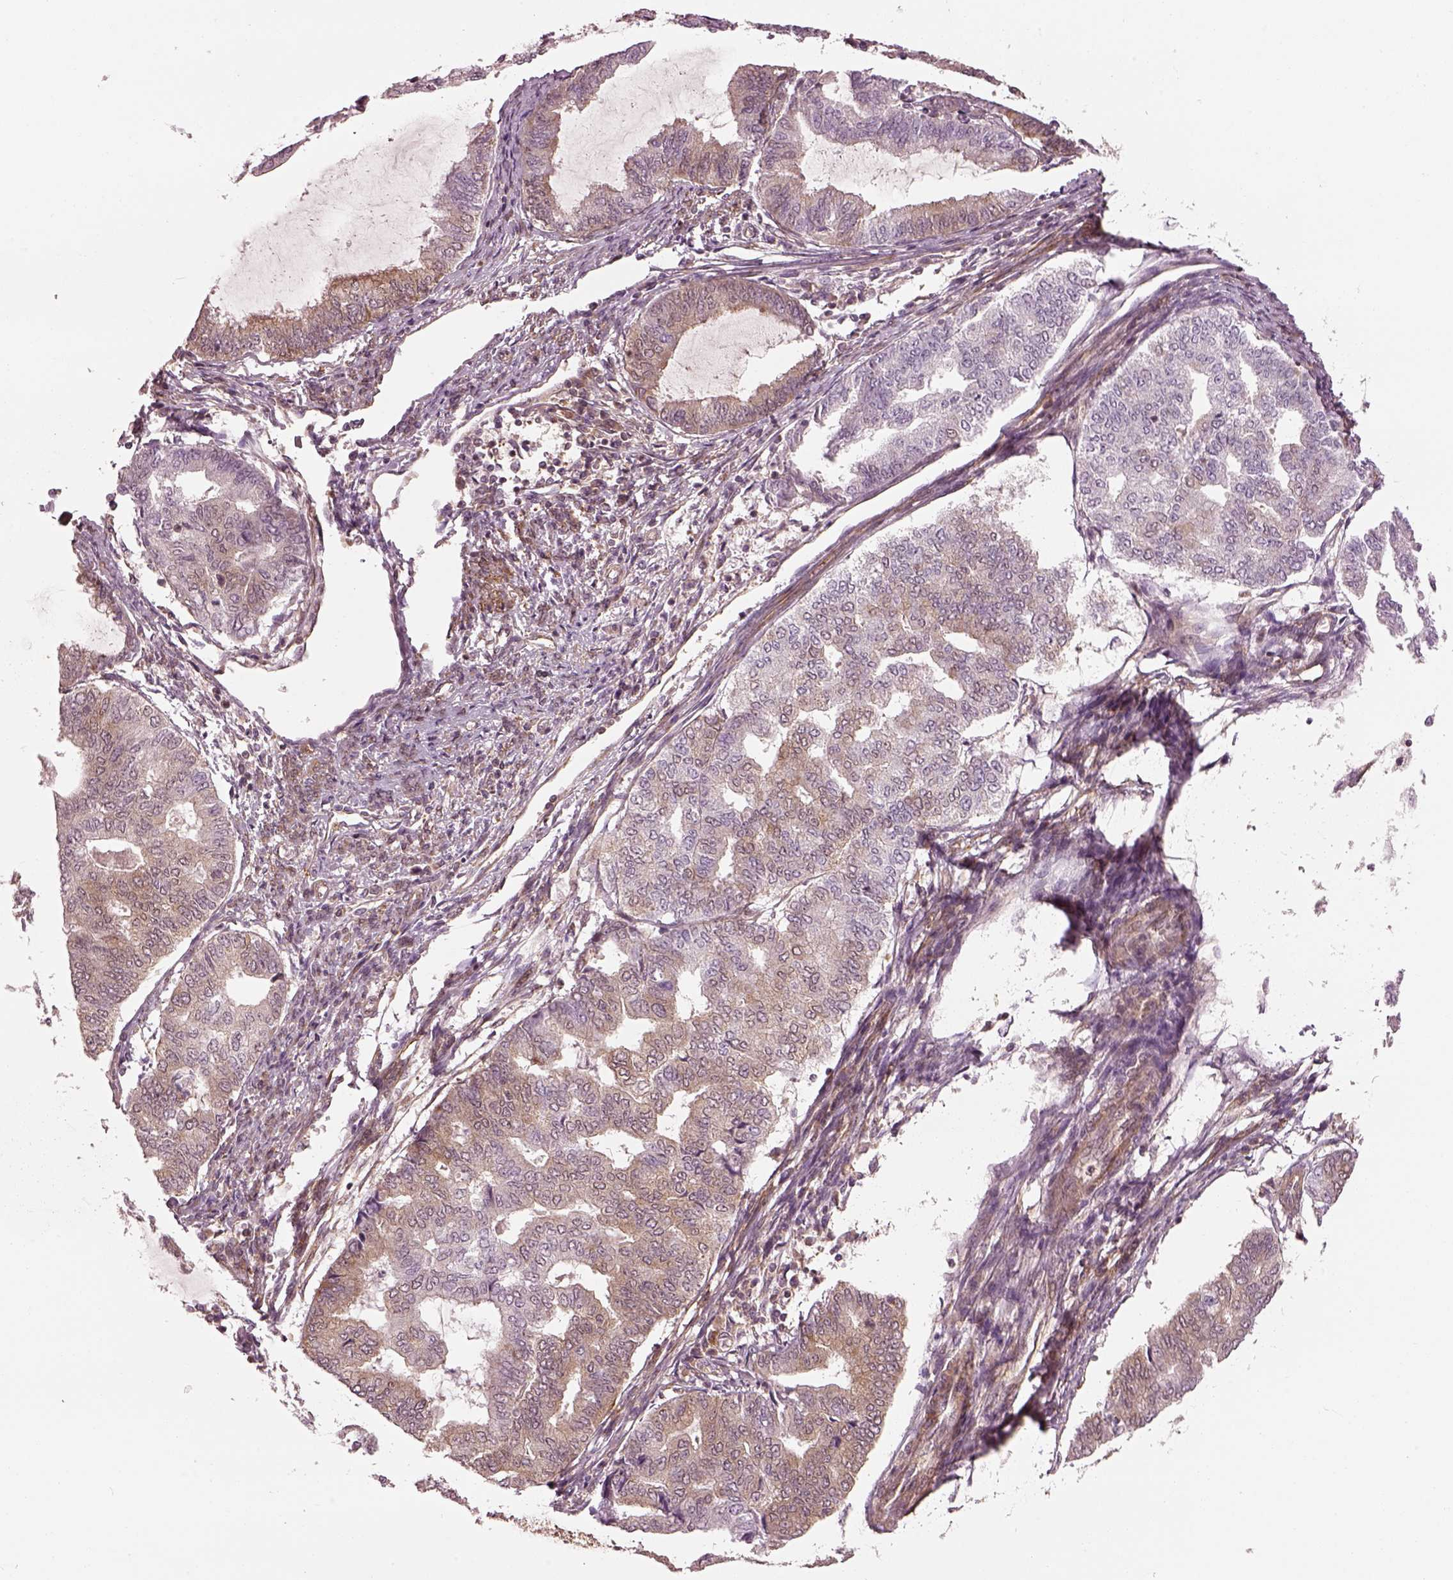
{"staining": {"intensity": "weak", "quantity": "<25%", "location": "cytoplasmic/membranous"}, "tissue": "endometrial cancer", "cell_type": "Tumor cells", "image_type": "cancer", "snomed": [{"axis": "morphology", "description": "Adenocarcinoma, NOS"}, {"axis": "topography", "description": "Endometrium"}], "caption": "Tumor cells are negative for protein expression in human adenocarcinoma (endometrial).", "gene": "LSM14A", "patient": {"sex": "female", "age": 79}}